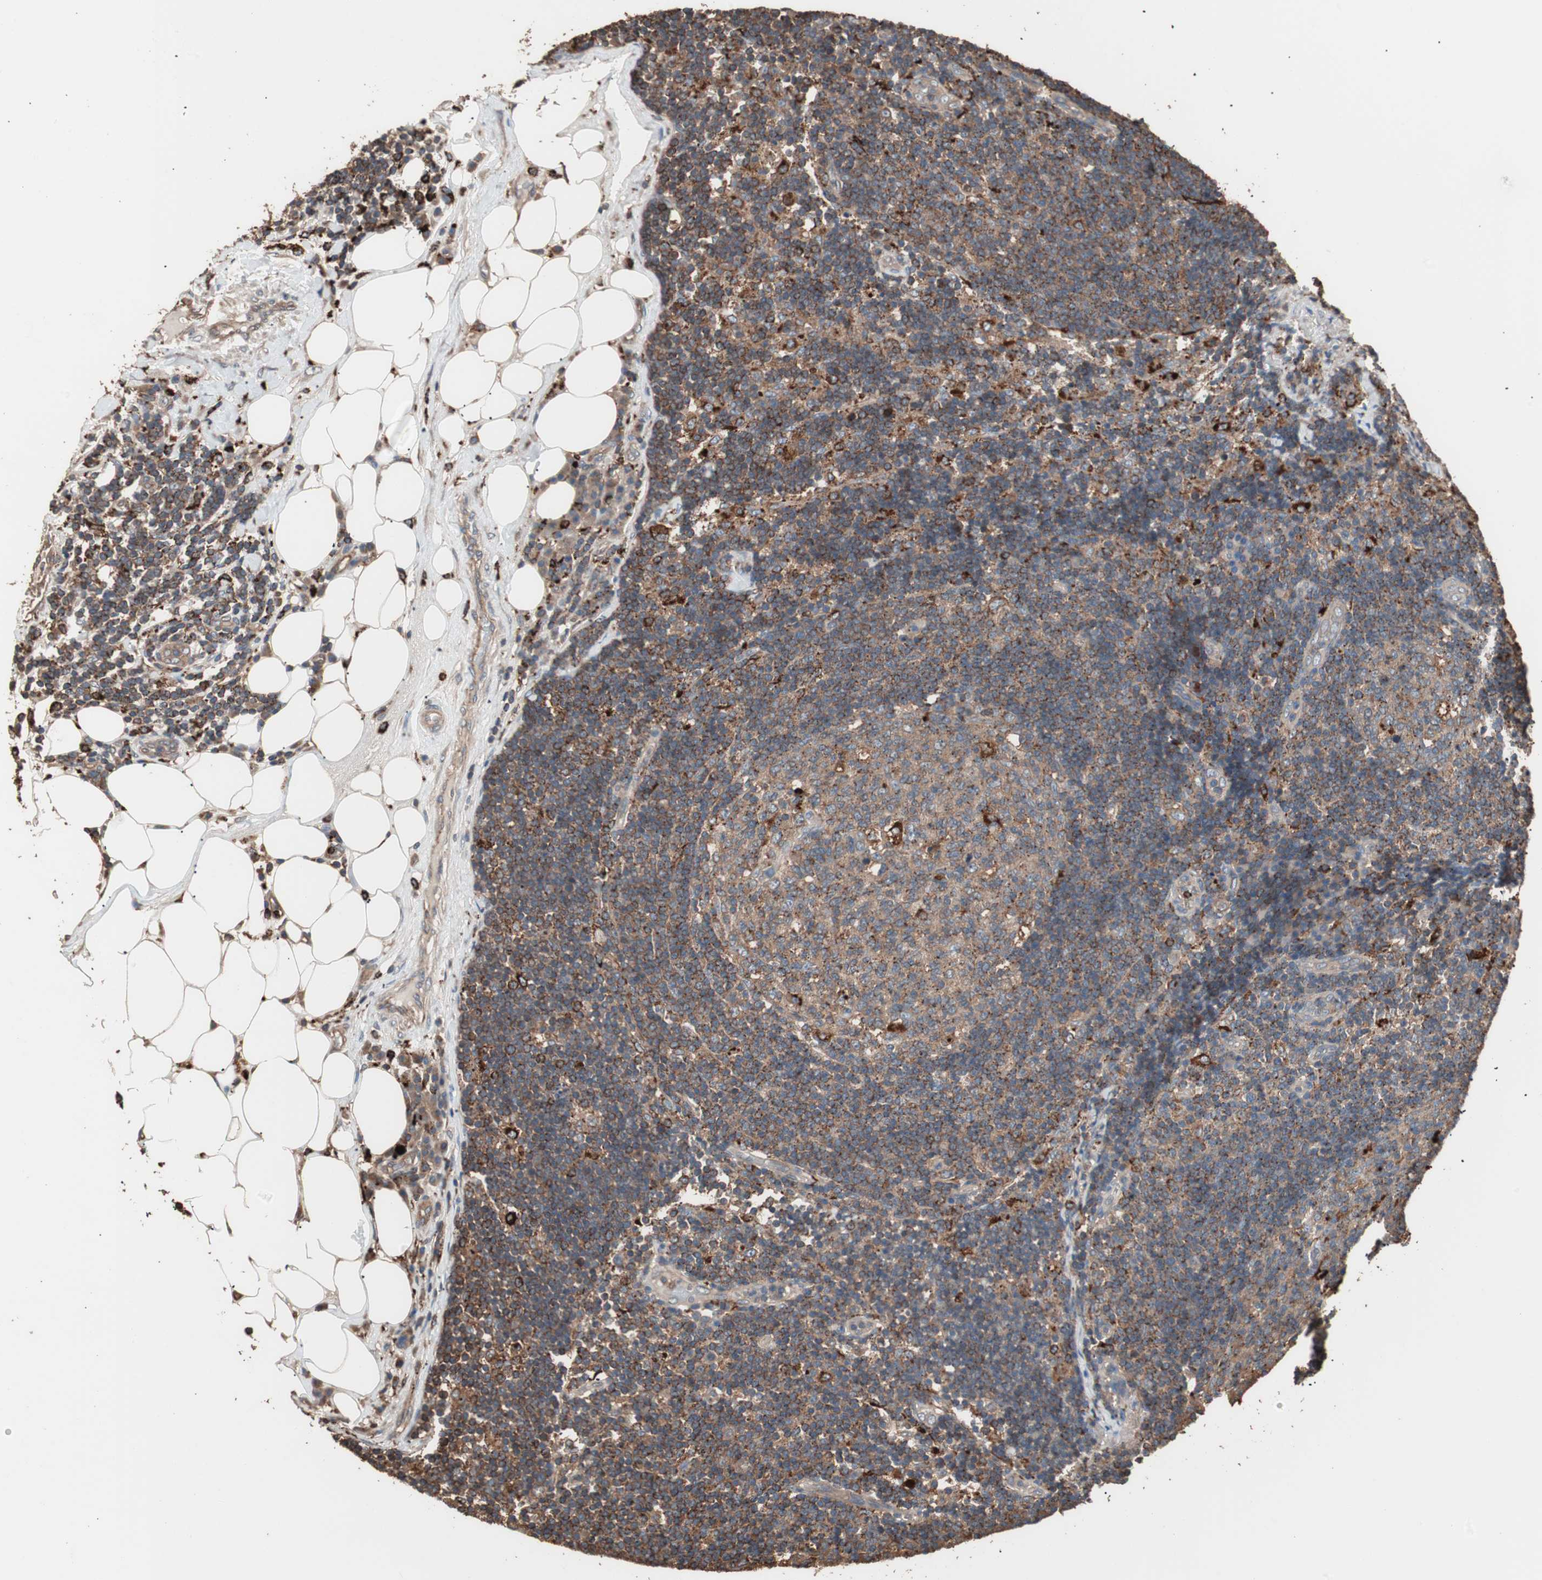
{"staining": {"intensity": "moderate", "quantity": ">75%", "location": "cytoplasmic/membranous"}, "tissue": "lymph node", "cell_type": "Germinal center cells", "image_type": "normal", "snomed": [{"axis": "morphology", "description": "Normal tissue, NOS"}, {"axis": "morphology", "description": "Squamous cell carcinoma, metastatic, NOS"}, {"axis": "topography", "description": "Lymph node"}], "caption": "Moderate cytoplasmic/membranous expression is appreciated in approximately >75% of germinal center cells in unremarkable lymph node.", "gene": "CCT3", "patient": {"sex": "female", "age": 53}}